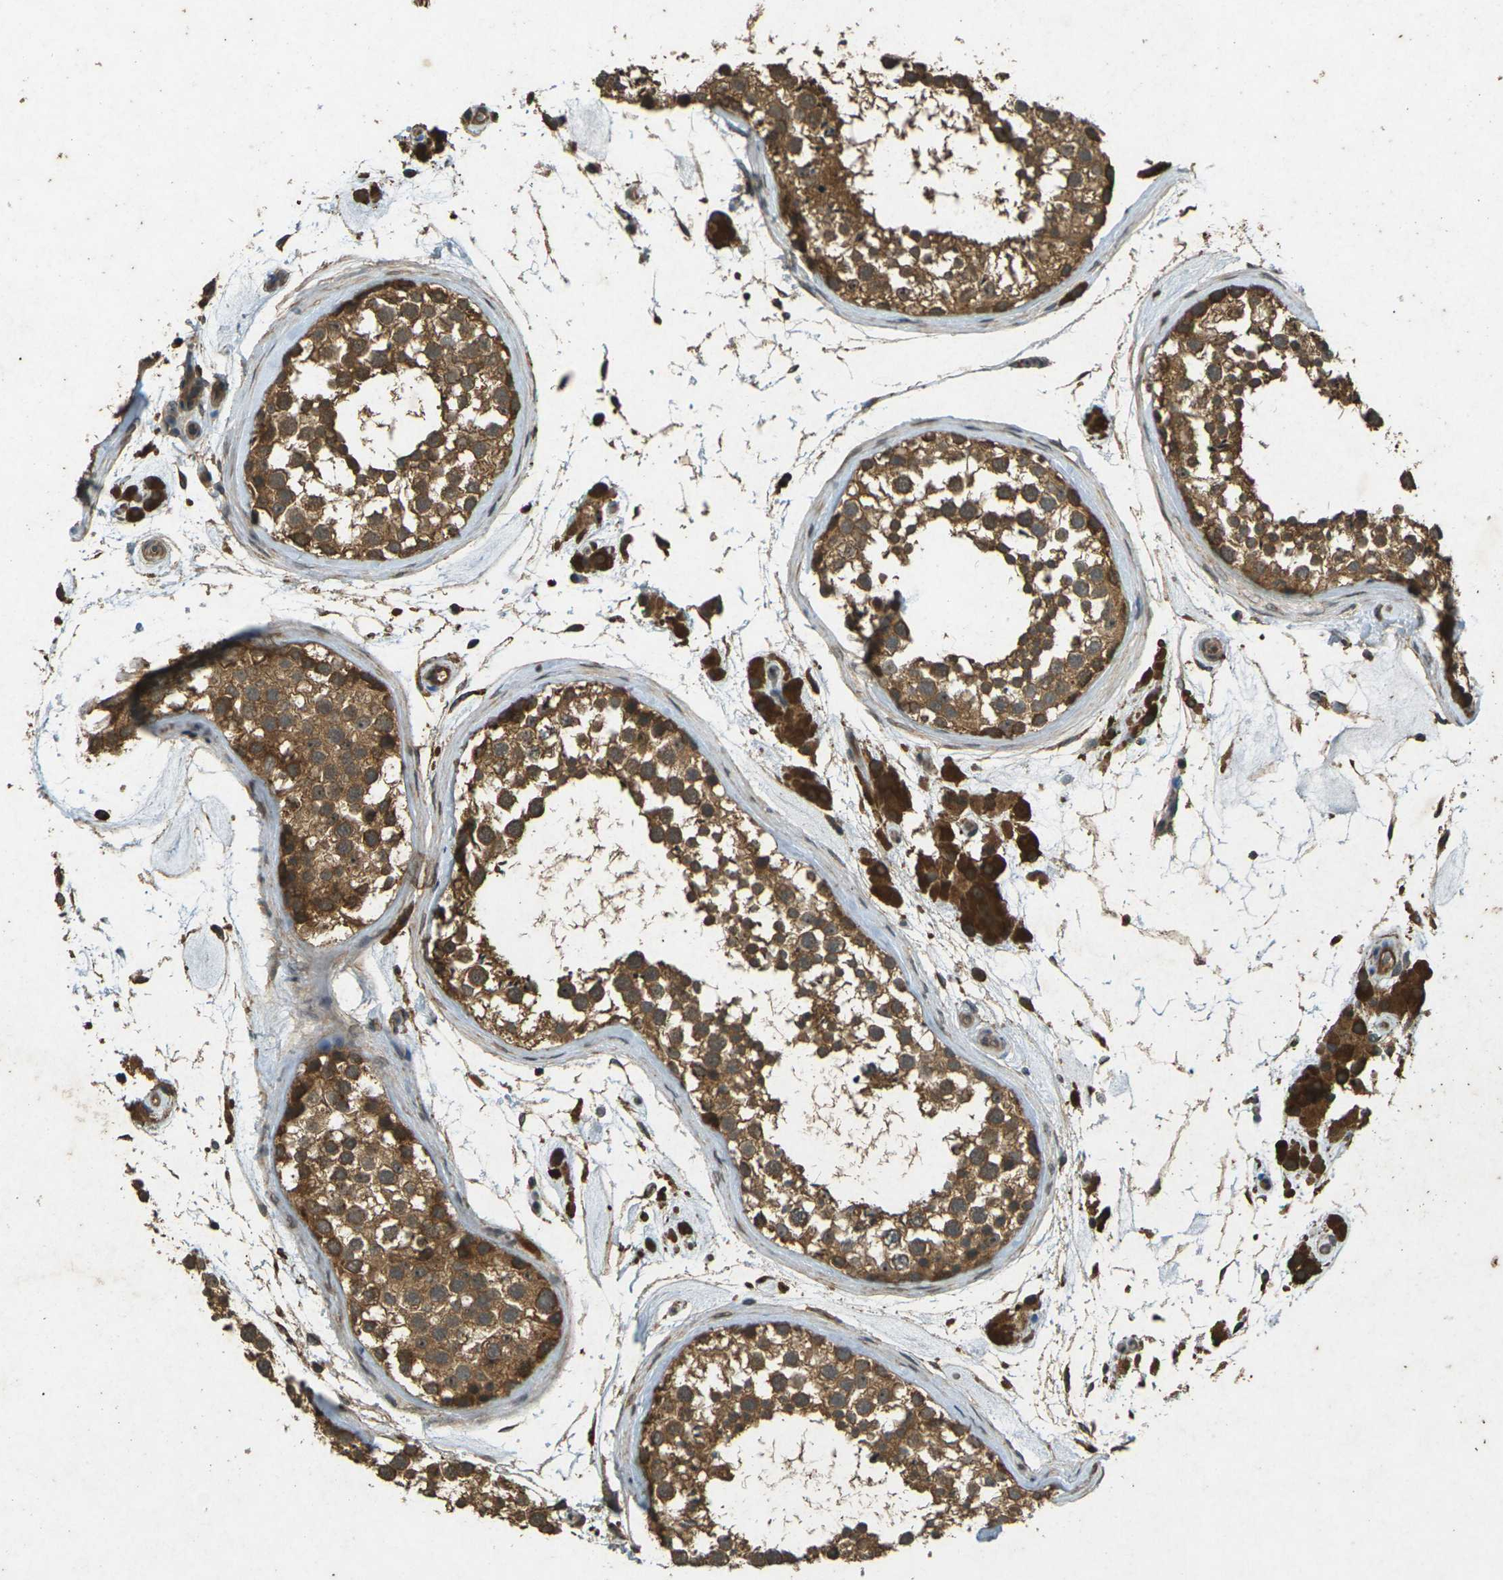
{"staining": {"intensity": "moderate", "quantity": ">75%", "location": "cytoplasmic/membranous"}, "tissue": "testis", "cell_type": "Cells in seminiferous ducts", "image_type": "normal", "snomed": [{"axis": "morphology", "description": "Normal tissue, NOS"}, {"axis": "topography", "description": "Testis"}], "caption": "Brown immunohistochemical staining in unremarkable testis demonstrates moderate cytoplasmic/membranous staining in approximately >75% of cells in seminiferous ducts.", "gene": "TAP1", "patient": {"sex": "male", "age": 46}}